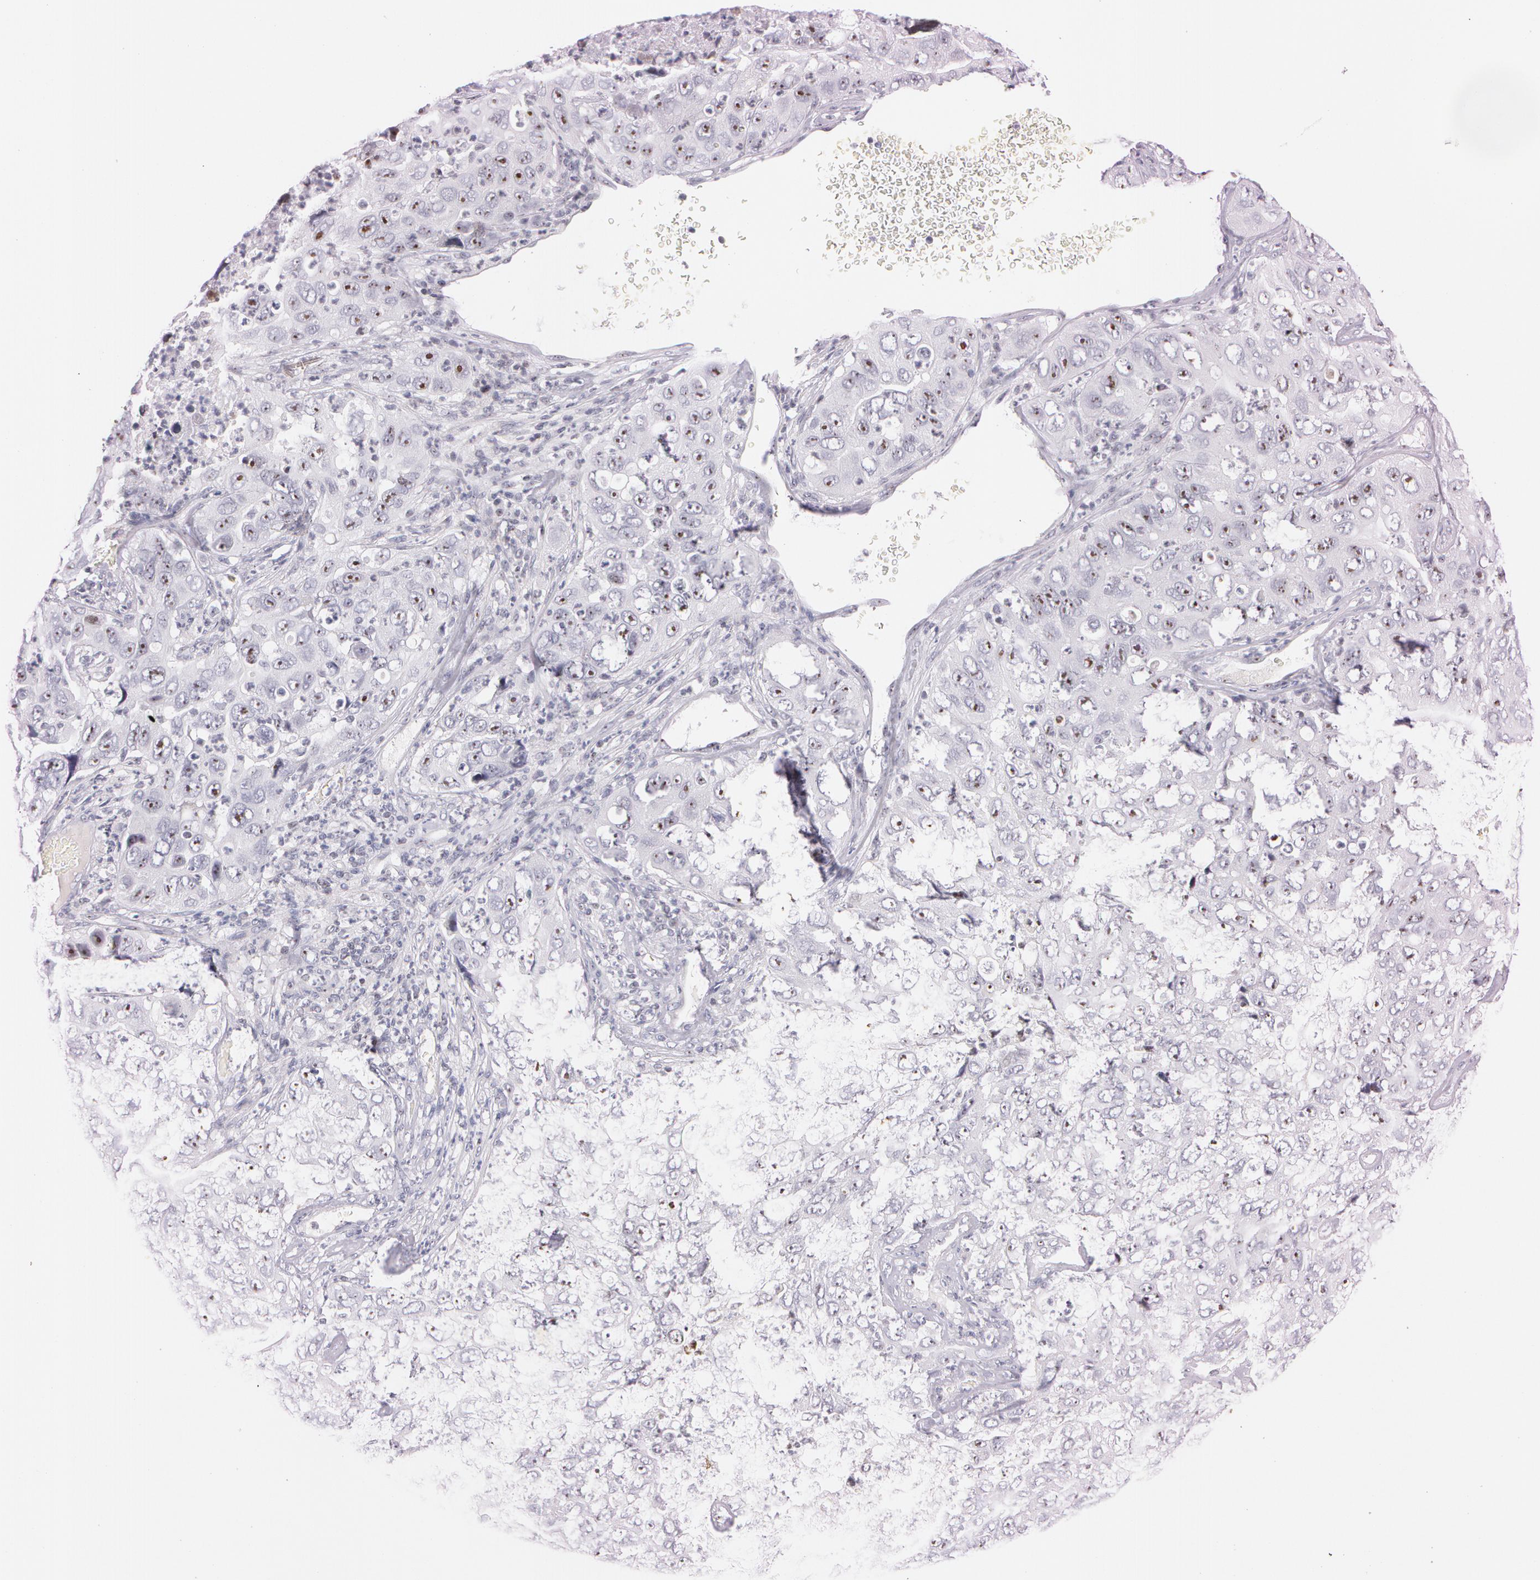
{"staining": {"intensity": "moderate", "quantity": ">75%", "location": "nuclear"}, "tissue": "lung cancer", "cell_type": "Tumor cells", "image_type": "cancer", "snomed": [{"axis": "morphology", "description": "Squamous cell carcinoma, NOS"}, {"axis": "topography", "description": "Lung"}], "caption": "This is a photomicrograph of immunohistochemistry staining of lung squamous cell carcinoma, which shows moderate expression in the nuclear of tumor cells.", "gene": "FBL", "patient": {"sex": "male", "age": 64}}